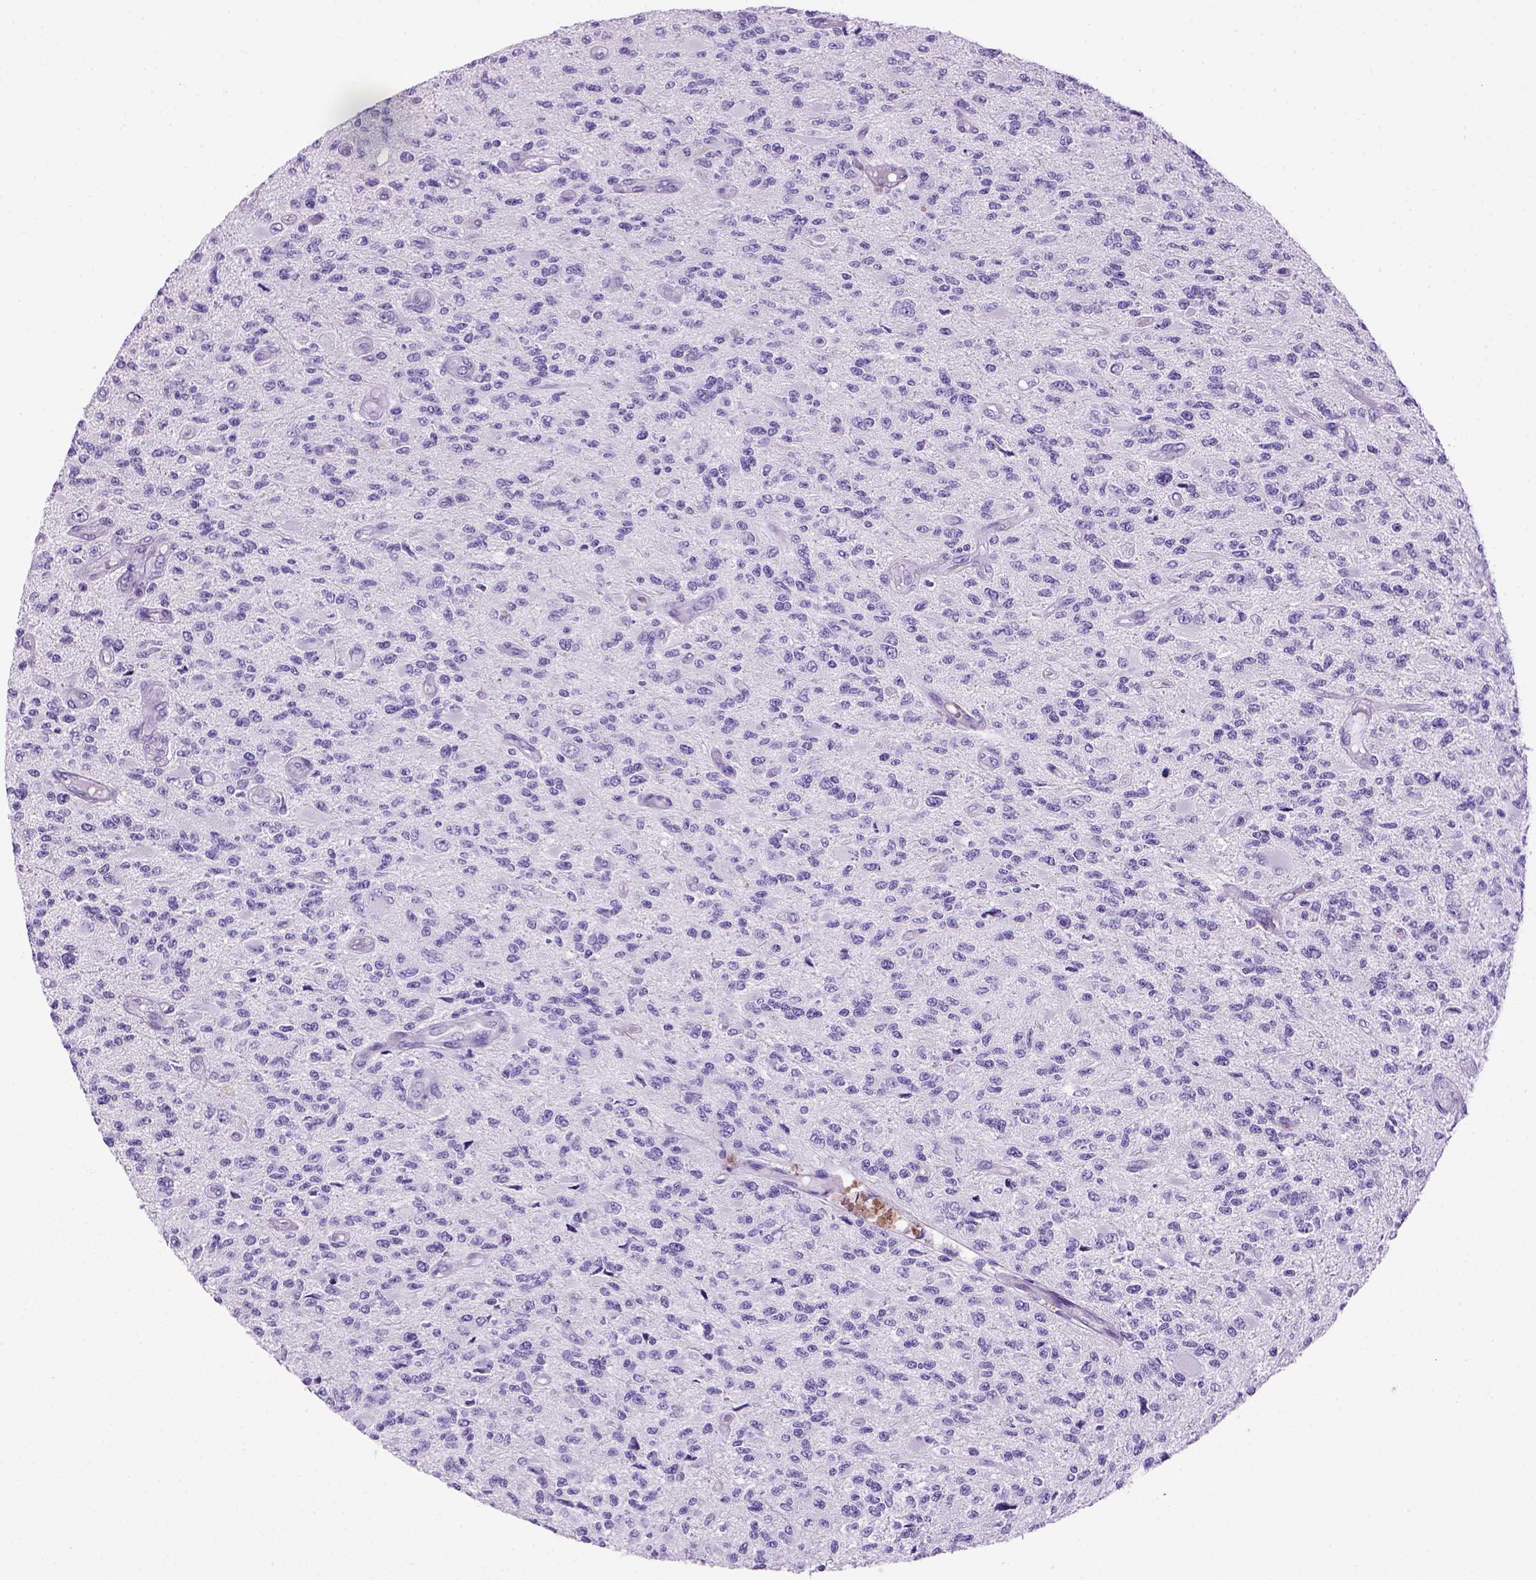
{"staining": {"intensity": "negative", "quantity": "none", "location": "none"}, "tissue": "glioma", "cell_type": "Tumor cells", "image_type": "cancer", "snomed": [{"axis": "morphology", "description": "Glioma, malignant, High grade"}, {"axis": "topography", "description": "Brain"}], "caption": "Immunohistochemical staining of glioma exhibits no significant positivity in tumor cells.", "gene": "ARHGEF33", "patient": {"sex": "female", "age": 63}}